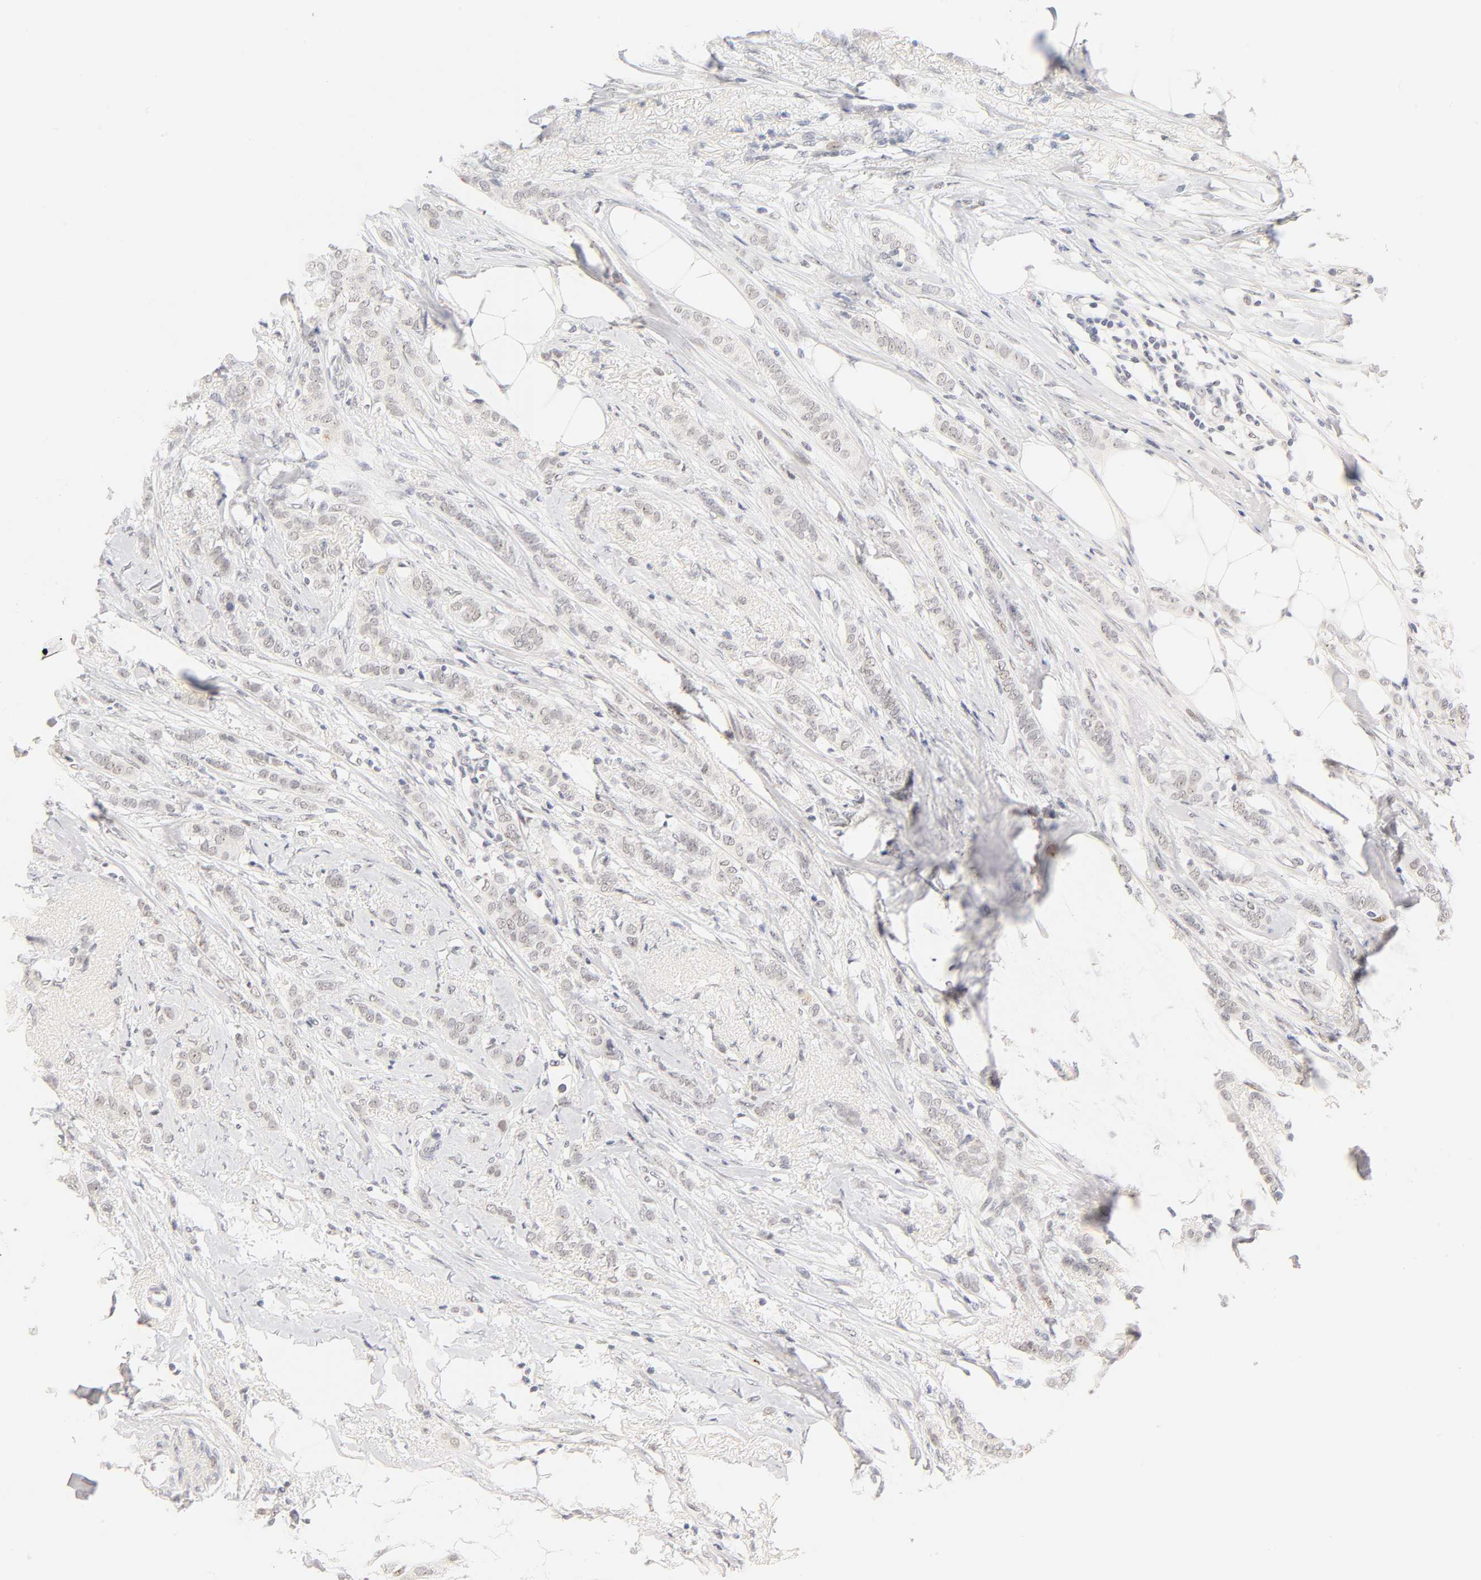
{"staining": {"intensity": "weak", "quantity": "<25%", "location": "nuclear"}, "tissue": "breast cancer", "cell_type": "Tumor cells", "image_type": "cancer", "snomed": [{"axis": "morphology", "description": "Lobular carcinoma"}, {"axis": "topography", "description": "Breast"}], "caption": "This is an immunohistochemistry (IHC) micrograph of human breast lobular carcinoma. There is no positivity in tumor cells.", "gene": "MNAT1", "patient": {"sex": "female", "age": 55}}